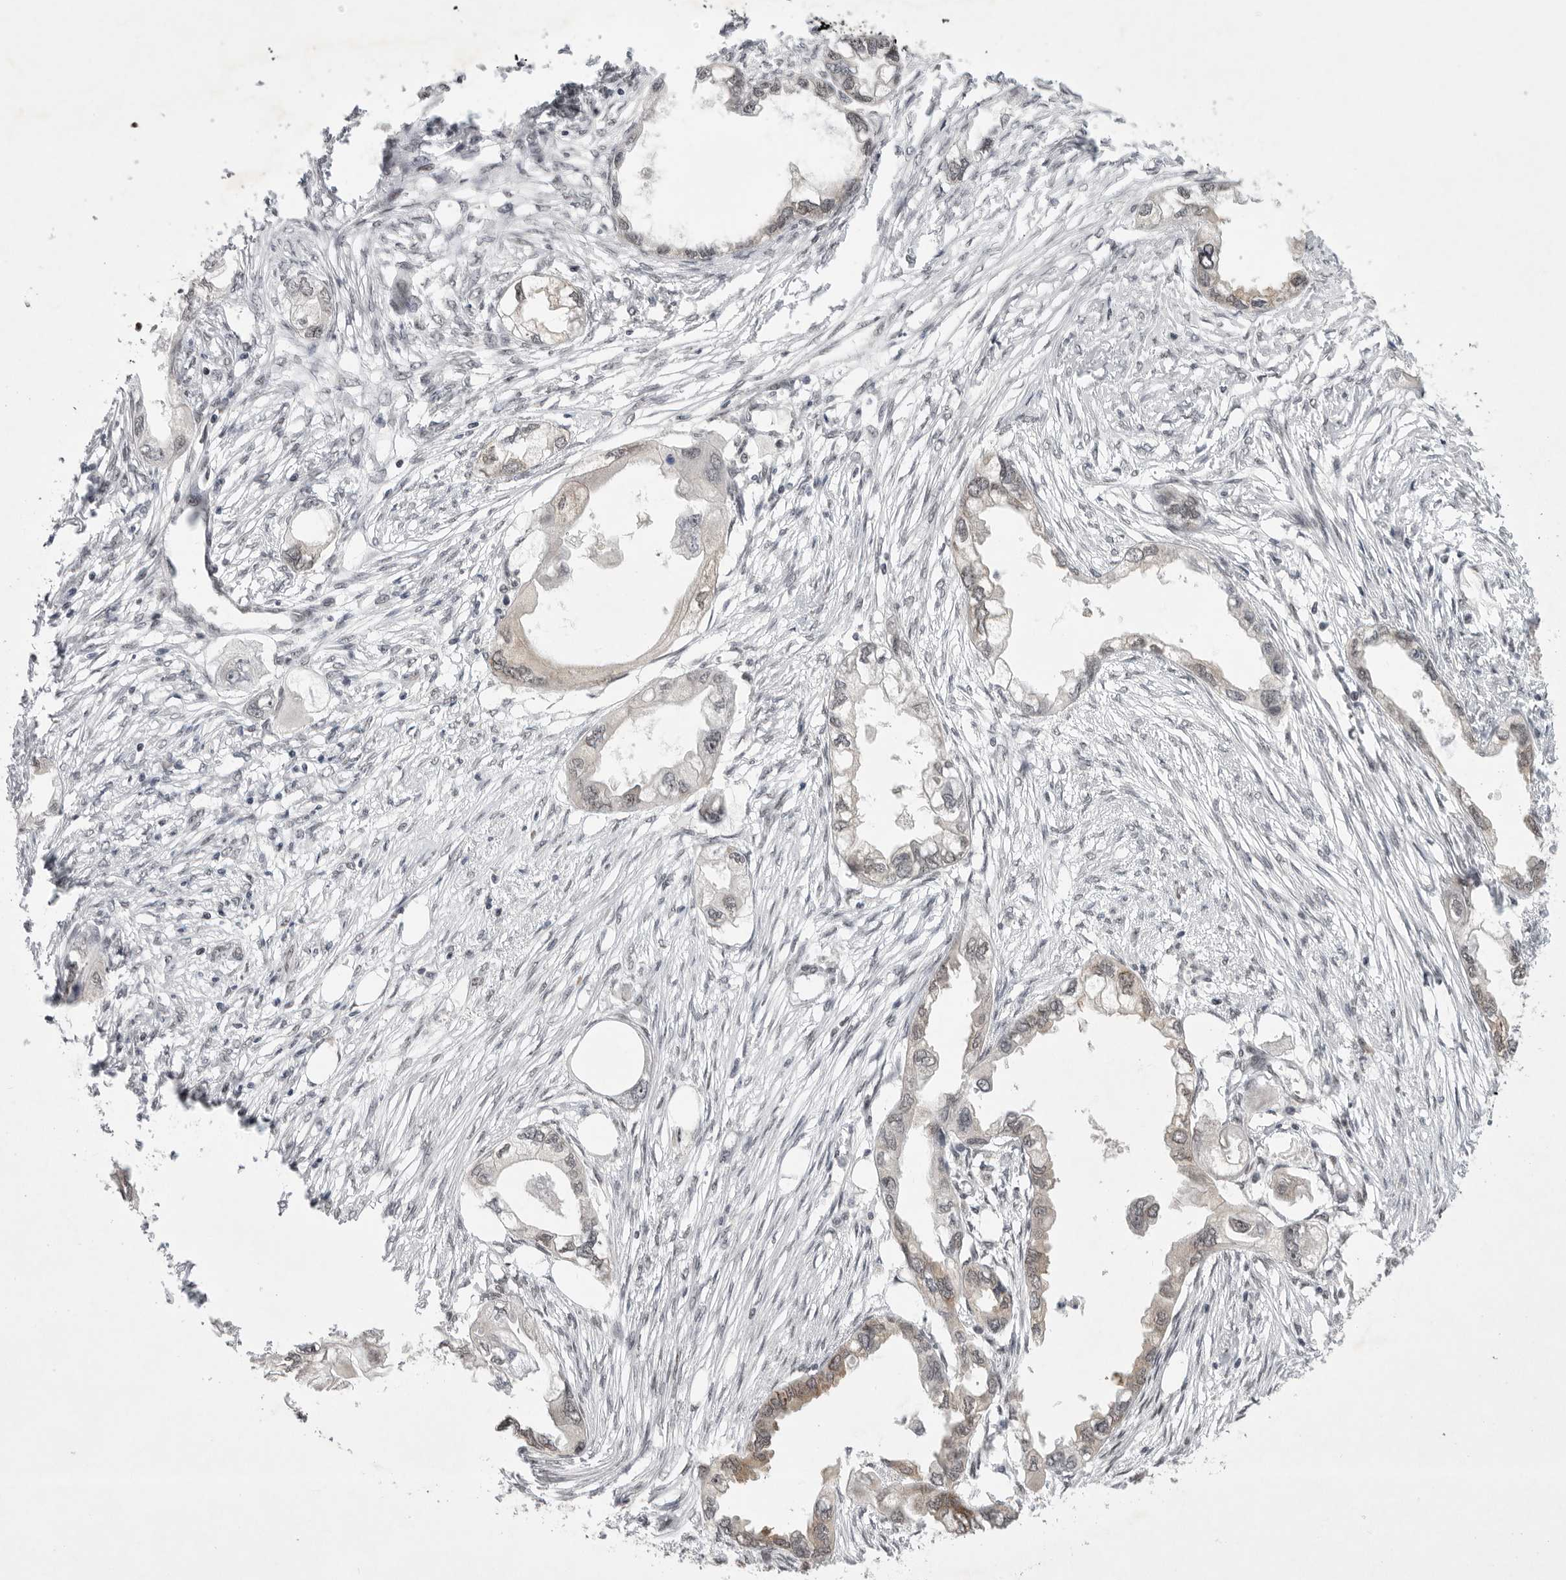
{"staining": {"intensity": "weak", "quantity": "<25%", "location": "nuclear"}, "tissue": "endometrial cancer", "cell_type": "Tumor cells", "image_type": "cancer", "snomed": [{"axis": "morphology", "description": "Adenocarcinoma, NOS"}, {"axis": "morphology", "description": "Adenocarcinoma, metastatic, NOS"}, {"axis": "topography", "description": "Adipose tissue"}, {"axis": "topography", "description": "Endometrium"}], "caption": "The micrograph reveals no significant positivity in tumor cells of adenocarcinoma (endometrial).", "gene": "ZNF830", "patient": {"sex": "female", "age": 67}}